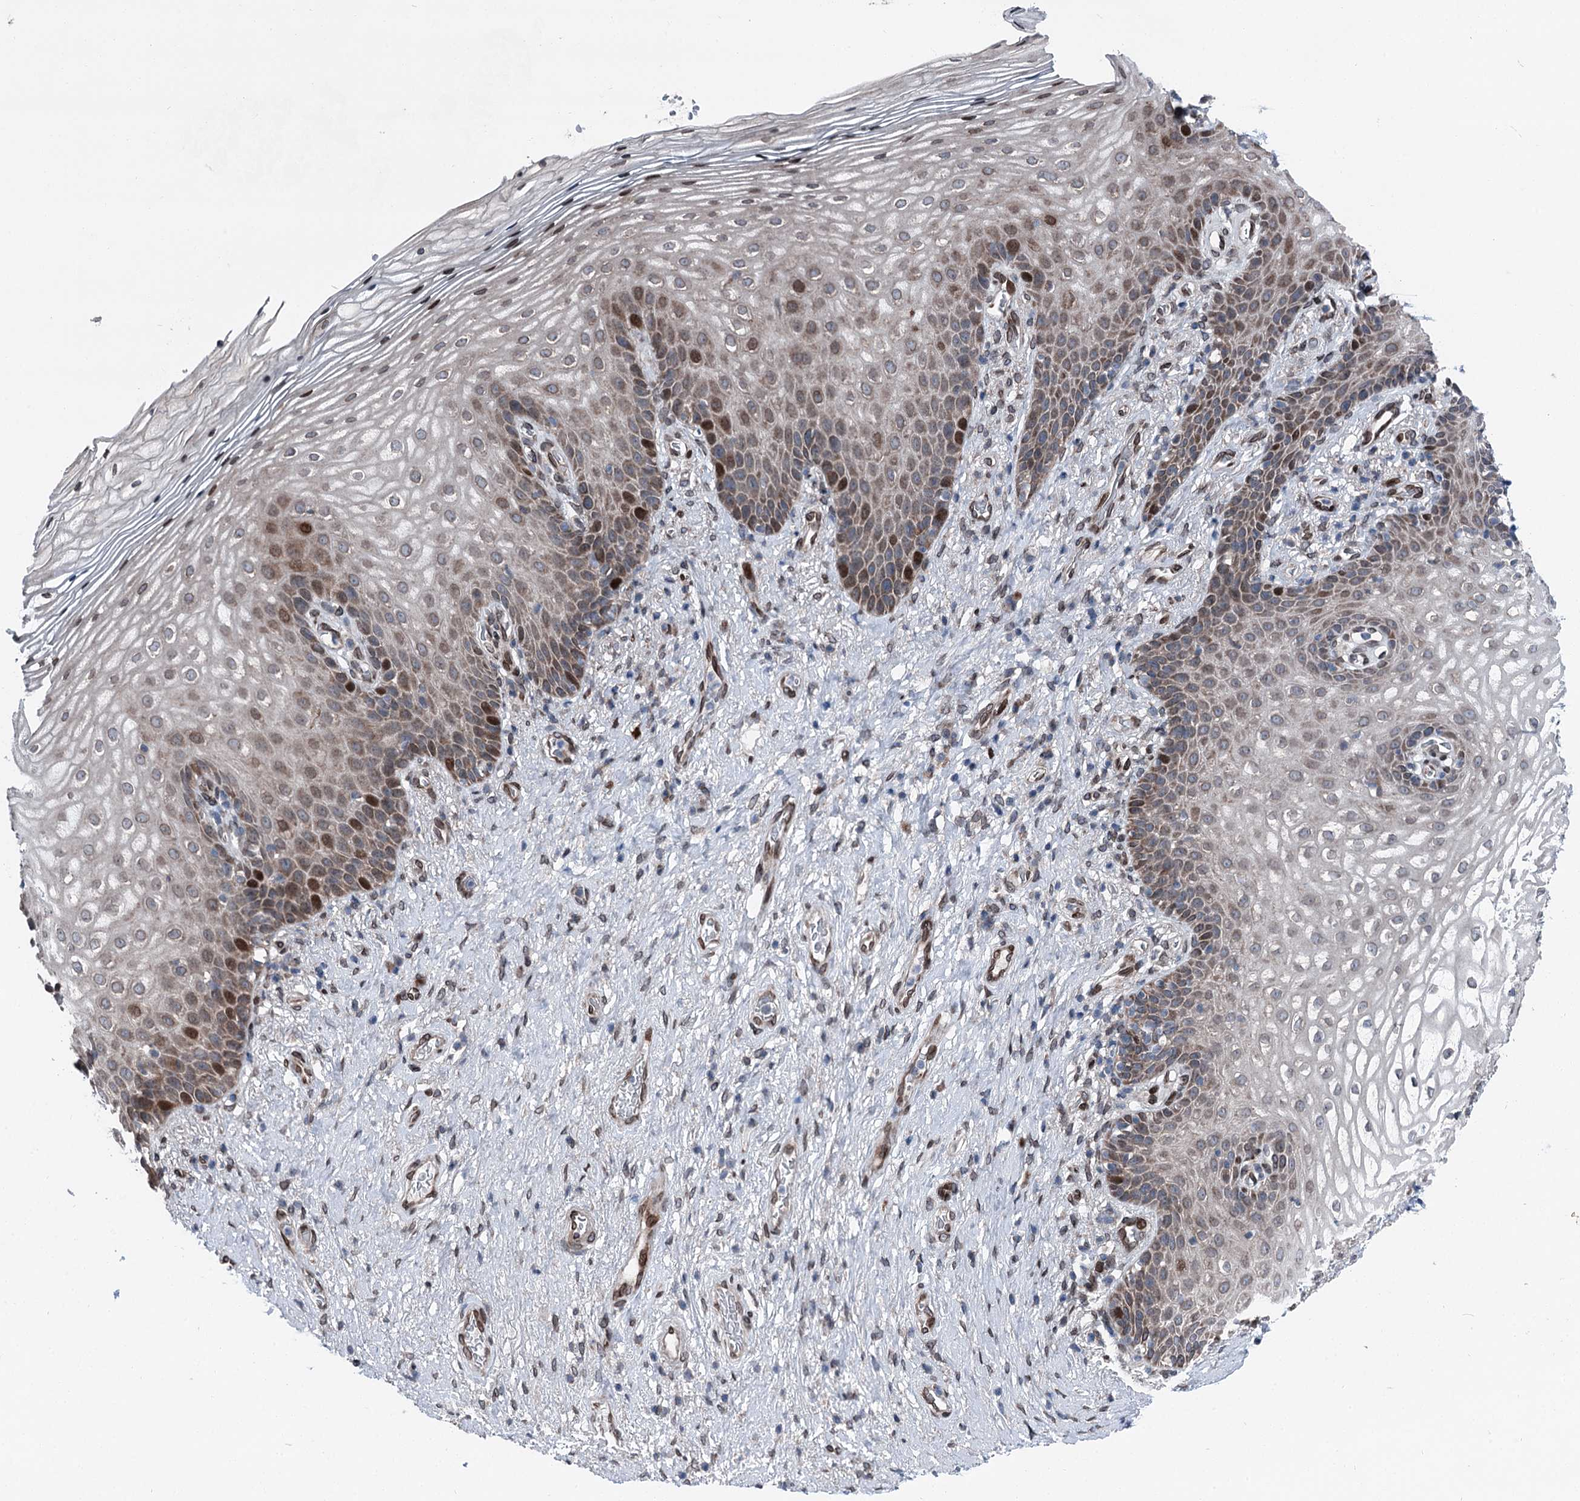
{"staining": {"intensity": "moderate", "quantity": "25%-75%", "location": "cytoplasmic/membranous,nuclear"}, "tissue": "vagina", "cell_type": "Squamous epithelial cells", "image_type": "normal", "snomed": [{"axis": "morphology", "description": "Normal tissue, NOS"}, {"axis": "topography", "description": "Vagina"}], "caption": "A high-resolution micrograph shows IHC staining of unremarkable vagina, which reveals moderate cytoplasmic/membranous,nuclear expression in approximately 25%-75% of squamous epithelial cells. Using DAB (3,3'-diaminobenzidine) (brown) and hematoxylin (blue) stains, captured at high magnification using brightfield microscopy.", "gene": "MRPL14", "patient": {"sex": "female", "age": 60}}